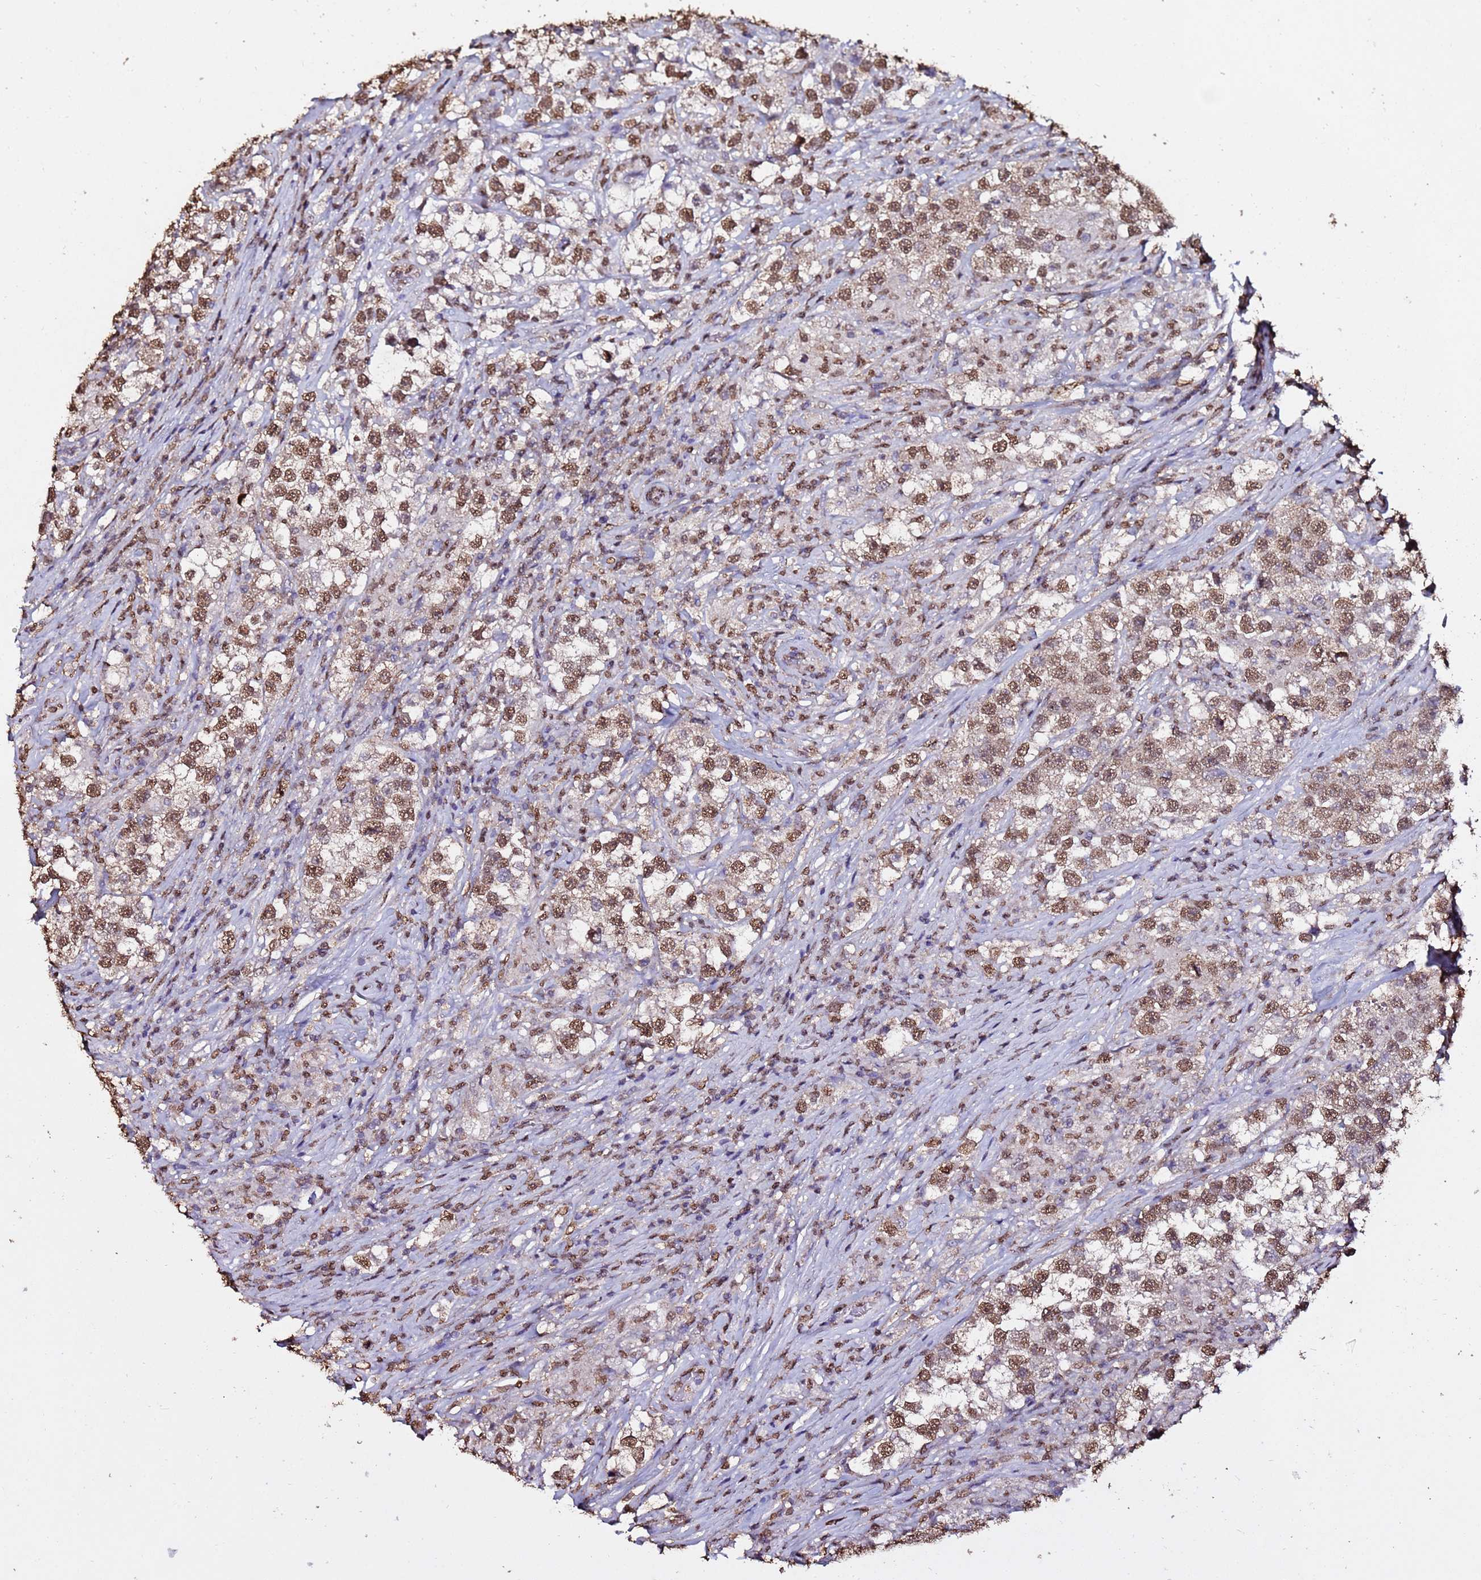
{"staining": {"intensity": "moderate", "quantity": ">75%", "location": "nuclear"}, "tissue": "testis cancer", "cell_type": "Tumor cells", "image_type": "cancer", "snomed": [{"axis": "morphology", "description": "Seminoma, NOS"}, {"axis": "topography", "description": "Testis"}], "caption": "Moderate nuclear positivity for a protein is appreciated in approximately >75% of tumor cells of testis cancer (seminoma) using immunohistochemistry (IHC).", "gene": "TRIP6", "patient": {"sex": "male", "age": 46}}